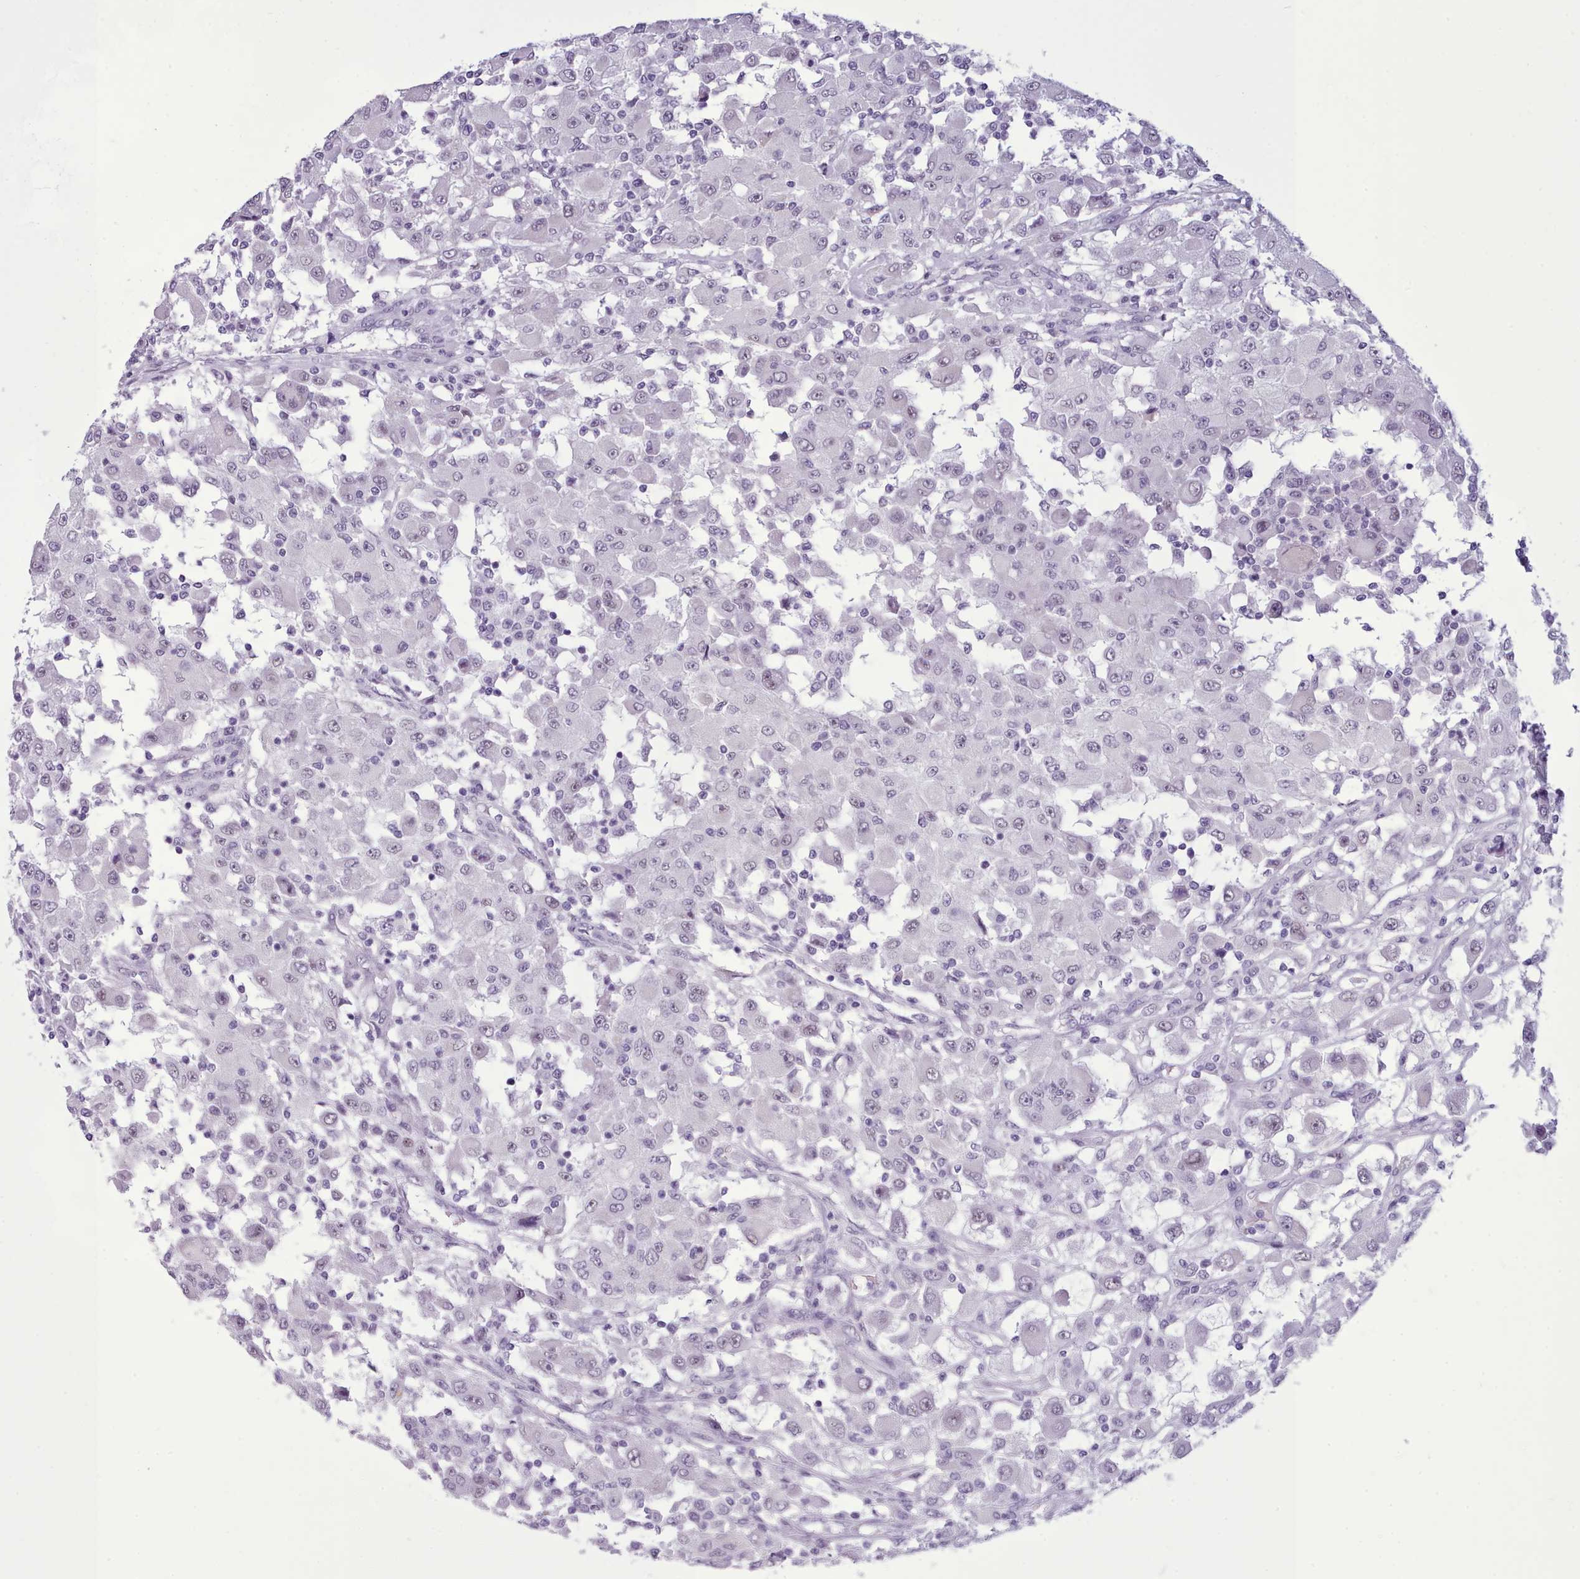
{"staining": {"intensity": "negative", "quantity": "none", "location": "none"}, "tissue": "renal cancer", "cell_type": "Tumor cells", "image_type": "cancer", "snomed": [{"axis": "morphology", "description": "Adenocarcinoma, NOS"}, {"axis": "topography", "description": "Kidney"}], "caption": "DAB (3,3'-diaminobenzidine) immunohistochemical staining of renal cancer exhibits no significant positivity in tumor cells. The staining was performed using DAB (3,3'-diaminobenzidine) to visualize the protein expression in brown, while the nuclei were stained in blue with hematoxylin (Magnification: 20x).", "gene": "FBXO48", "patient": {"sex": "female", "age": 67}}